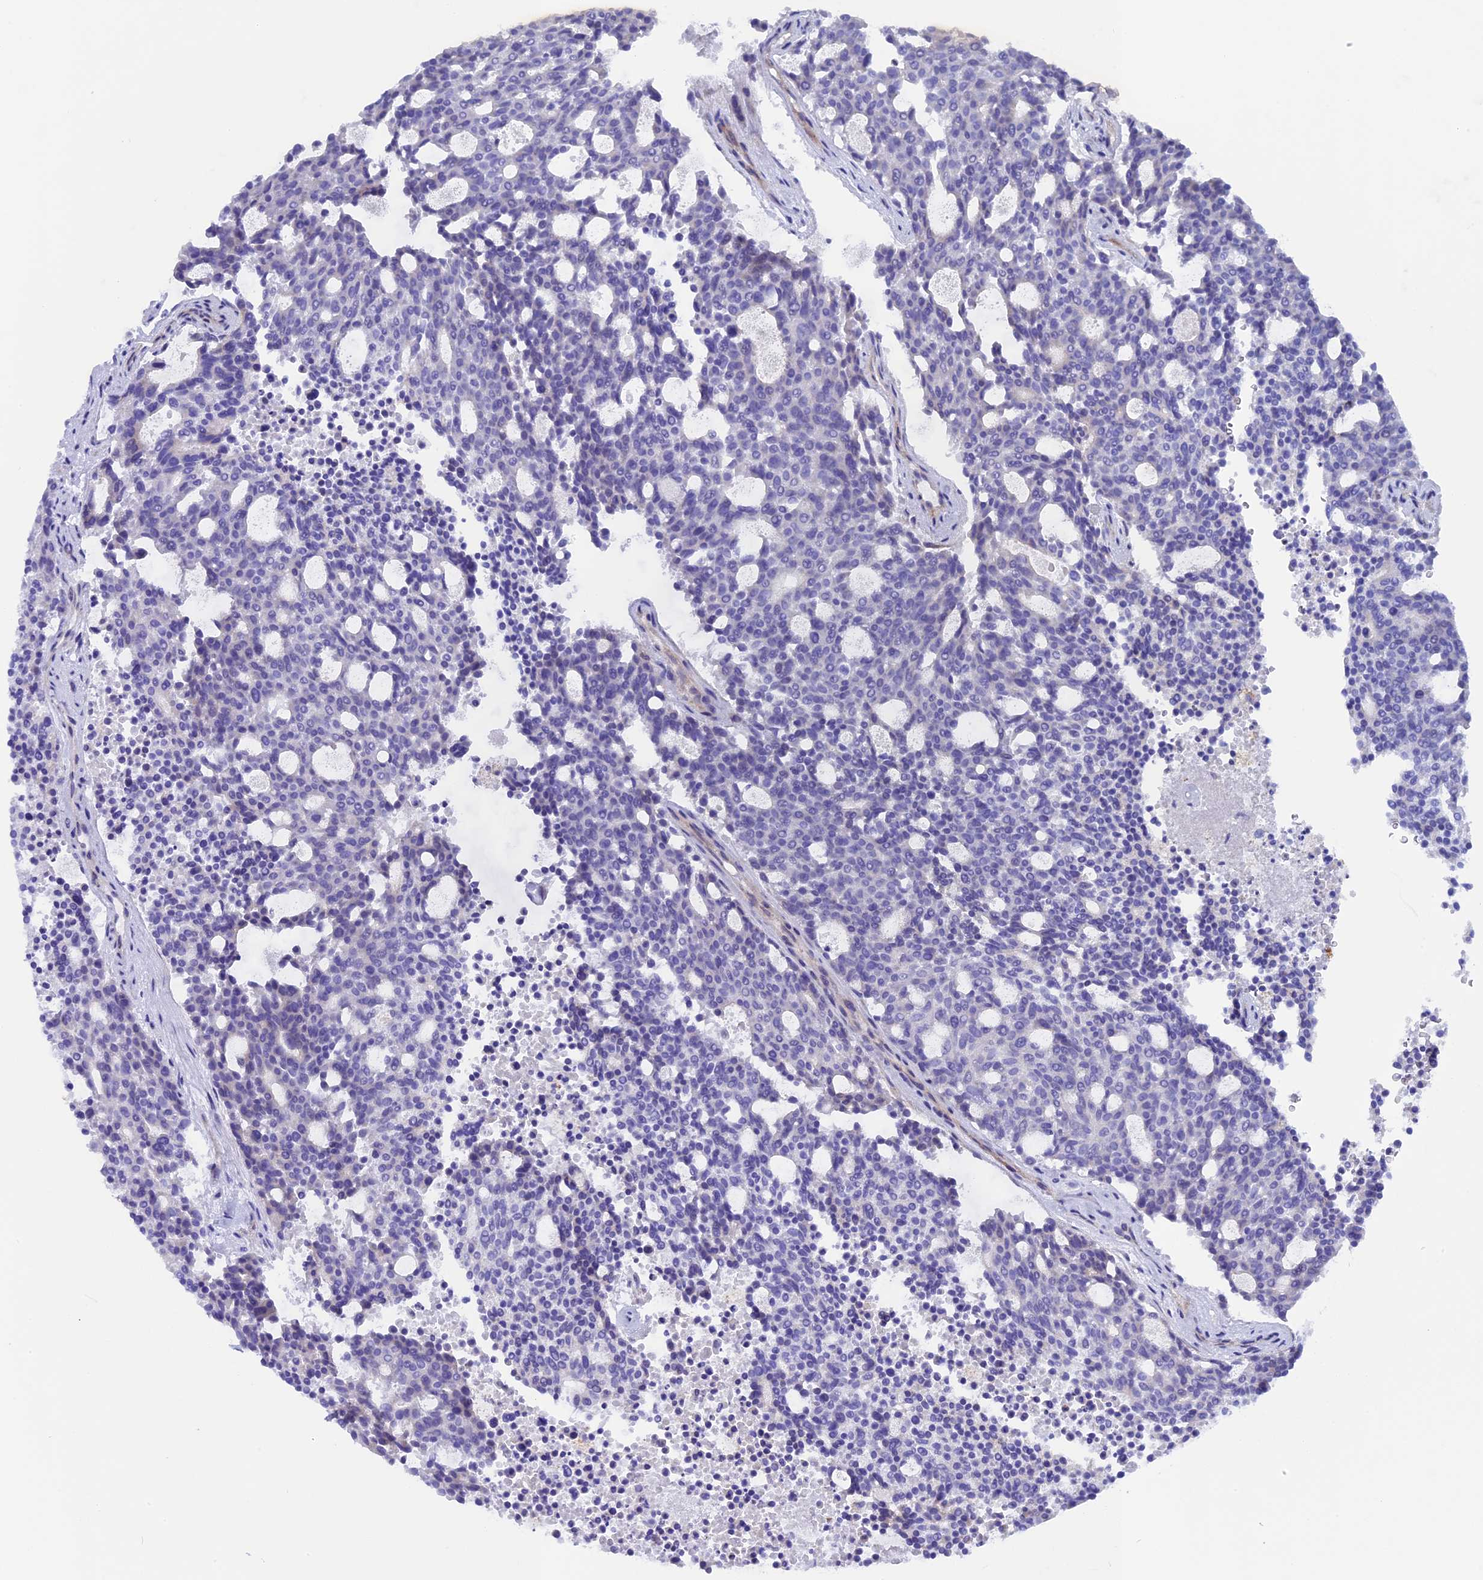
{"staining": {"intensity": "negative", "quantity": "none", "location": "none"}, "tissue": "carcinoid", "cell_type": "Tumor cells", "image_type": "cancer", "snomed": [{"axis": "morphology", "description": "Carcinoid, malignant, NOS"}, {"axis": "topography", "description": "Pancreas"}], "caption": "IHC of carcinoid exhibits no staining in tumor cells.", "gene": "PIGU", "patient": {"sex": "female", "age": 54}}